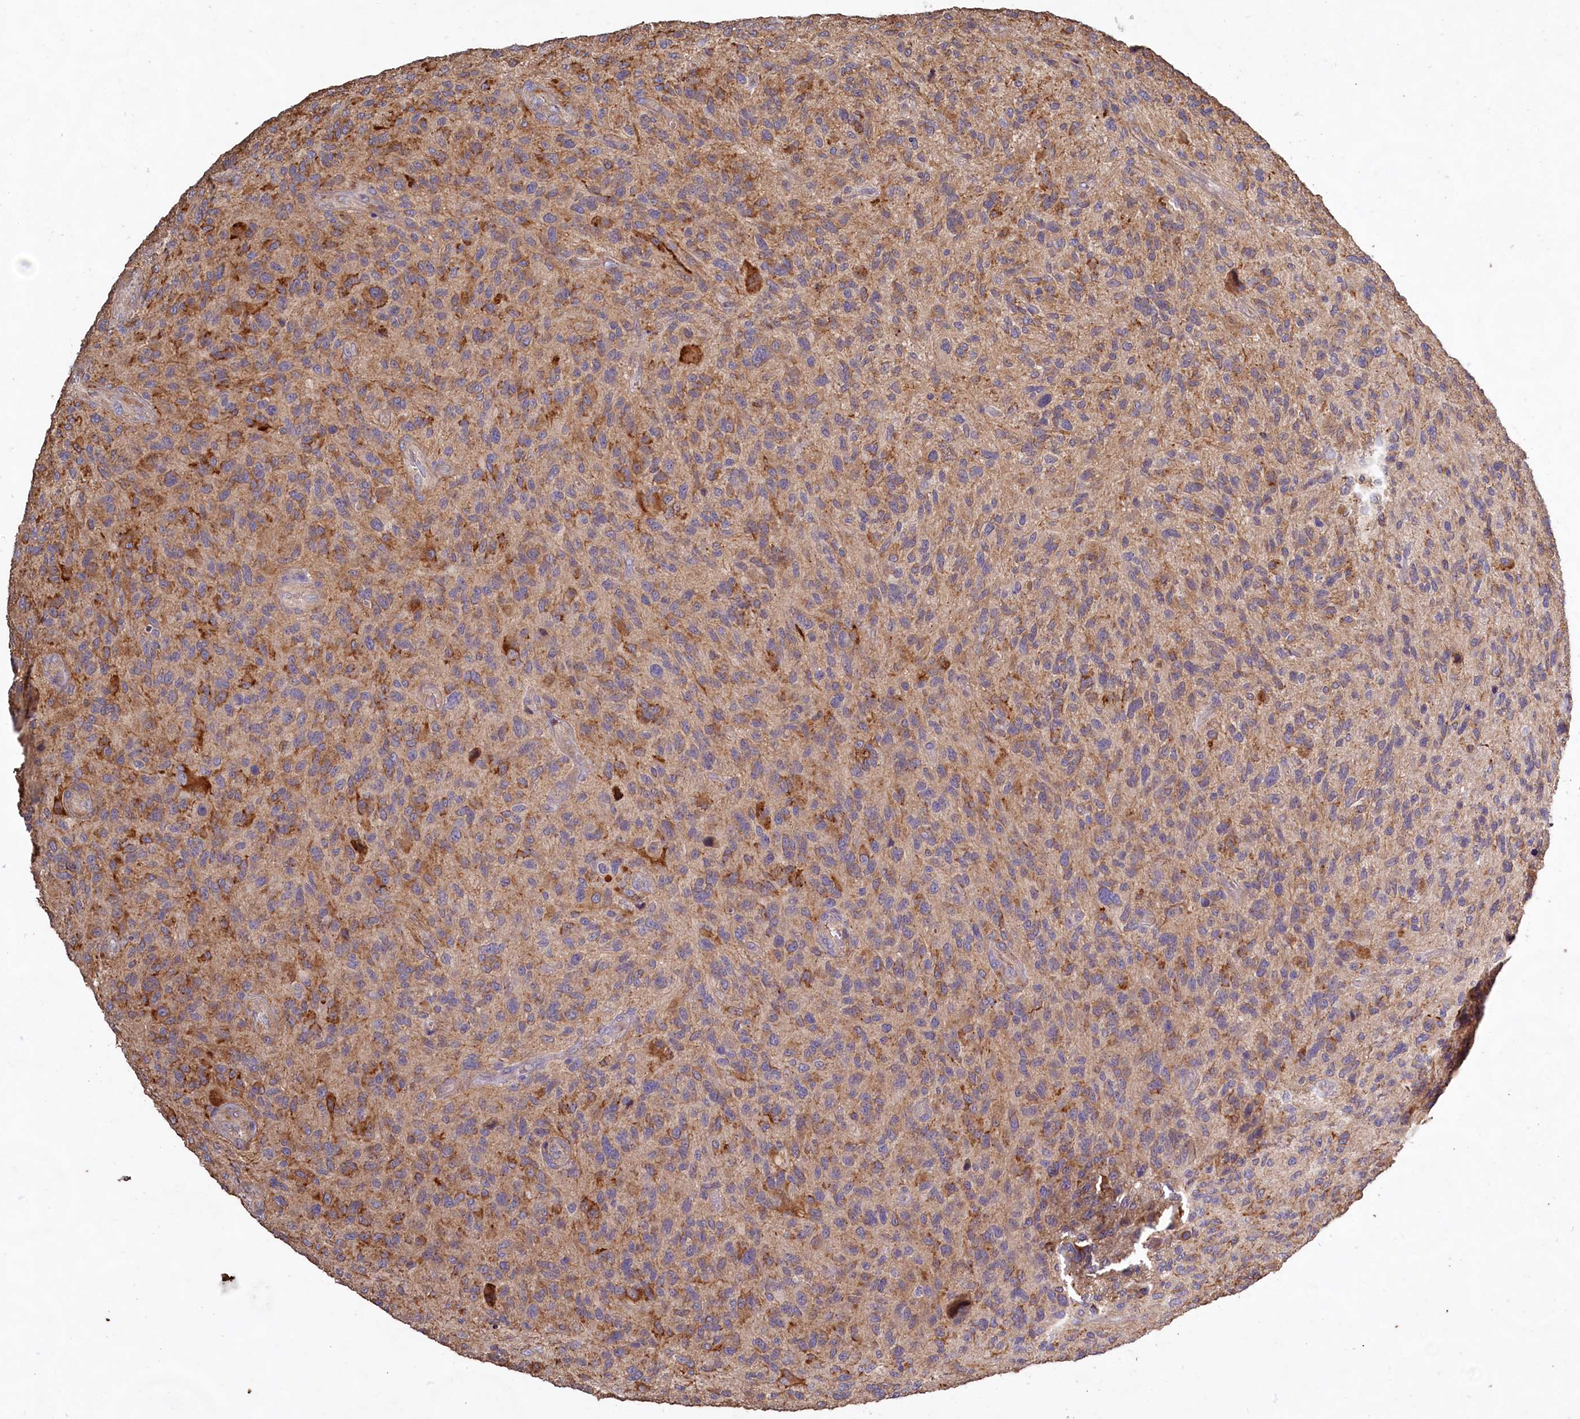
{"staining": {"intensity": "moderate", "quantity": "<25%", "location": "cytoplasmic/membranous"}, "tissue": "glioma", "cell_type": "Tumor cells", "image_type": "cancer", "snomed": [{"axis": "morphology", "description": "Glioma, malignant, High grade"}, {"axis": "topography", "description": "Brain"}], "caption": "Moderate cytoplasmic/membranous protein positivity is present in about <25% of tumor cells in malignant glioma (high-grade).", "gene": "FUNDC1", "patient": {"sex": "male", "age": 47}}